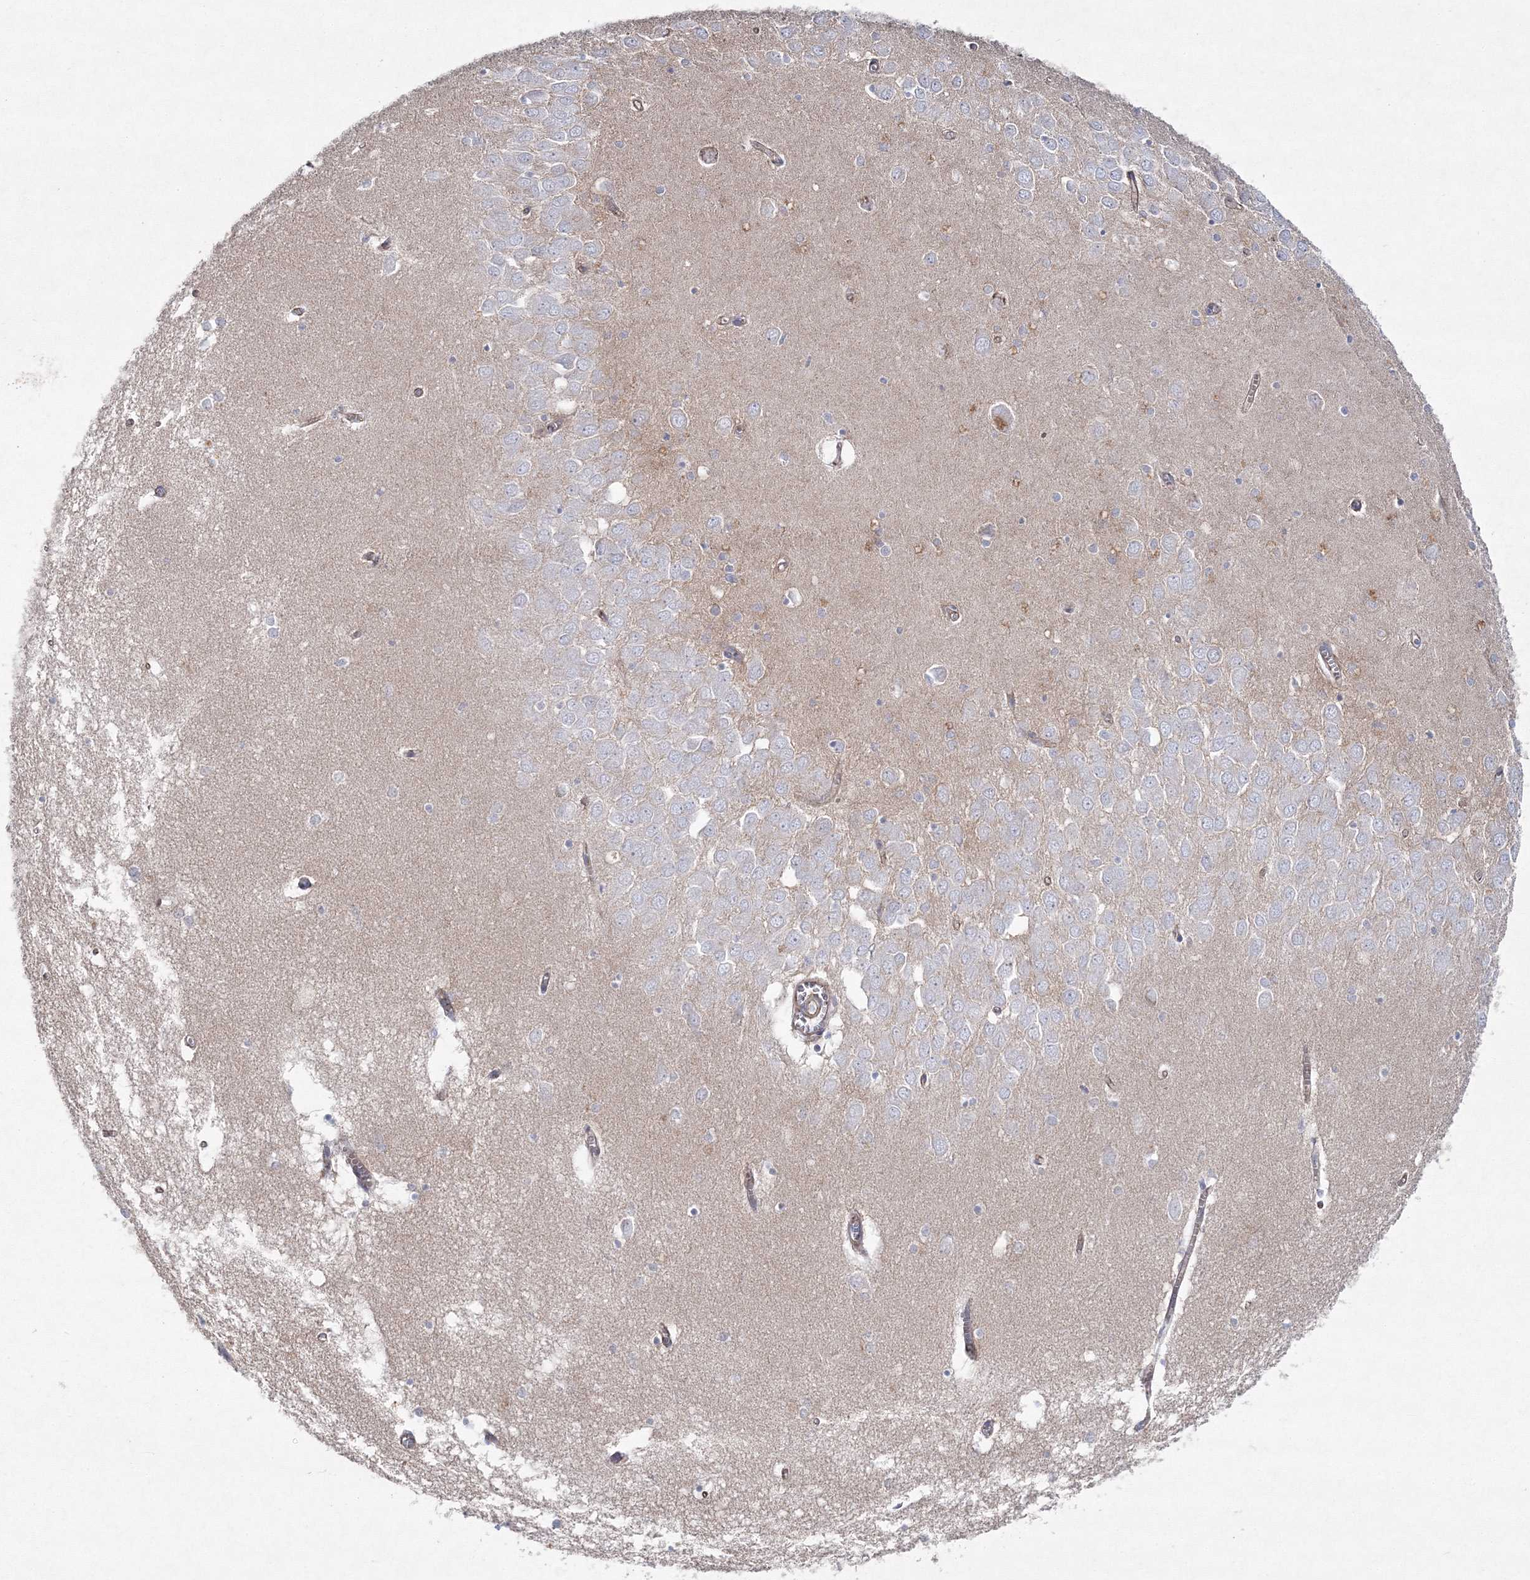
{"staining": {"intensity": "negative", "quantity": "none", "location": "none"}, "tissue": "hippocampus", "cell_type": "Glial cells", "image_type": "normal", "snomed": [{"axis": "morphology", "description": "Normal tissue, NOS"}, {"axis": "topography", "description": "Hippocampus"}], "caption": "DAB (3,3'-diaminobenzidine) immunohistochemical staining of benign hippocampus exhibits no significant positivity in glial cells.", "gene": "NAA40", "patient": {"sex": "male", "age": 70}}